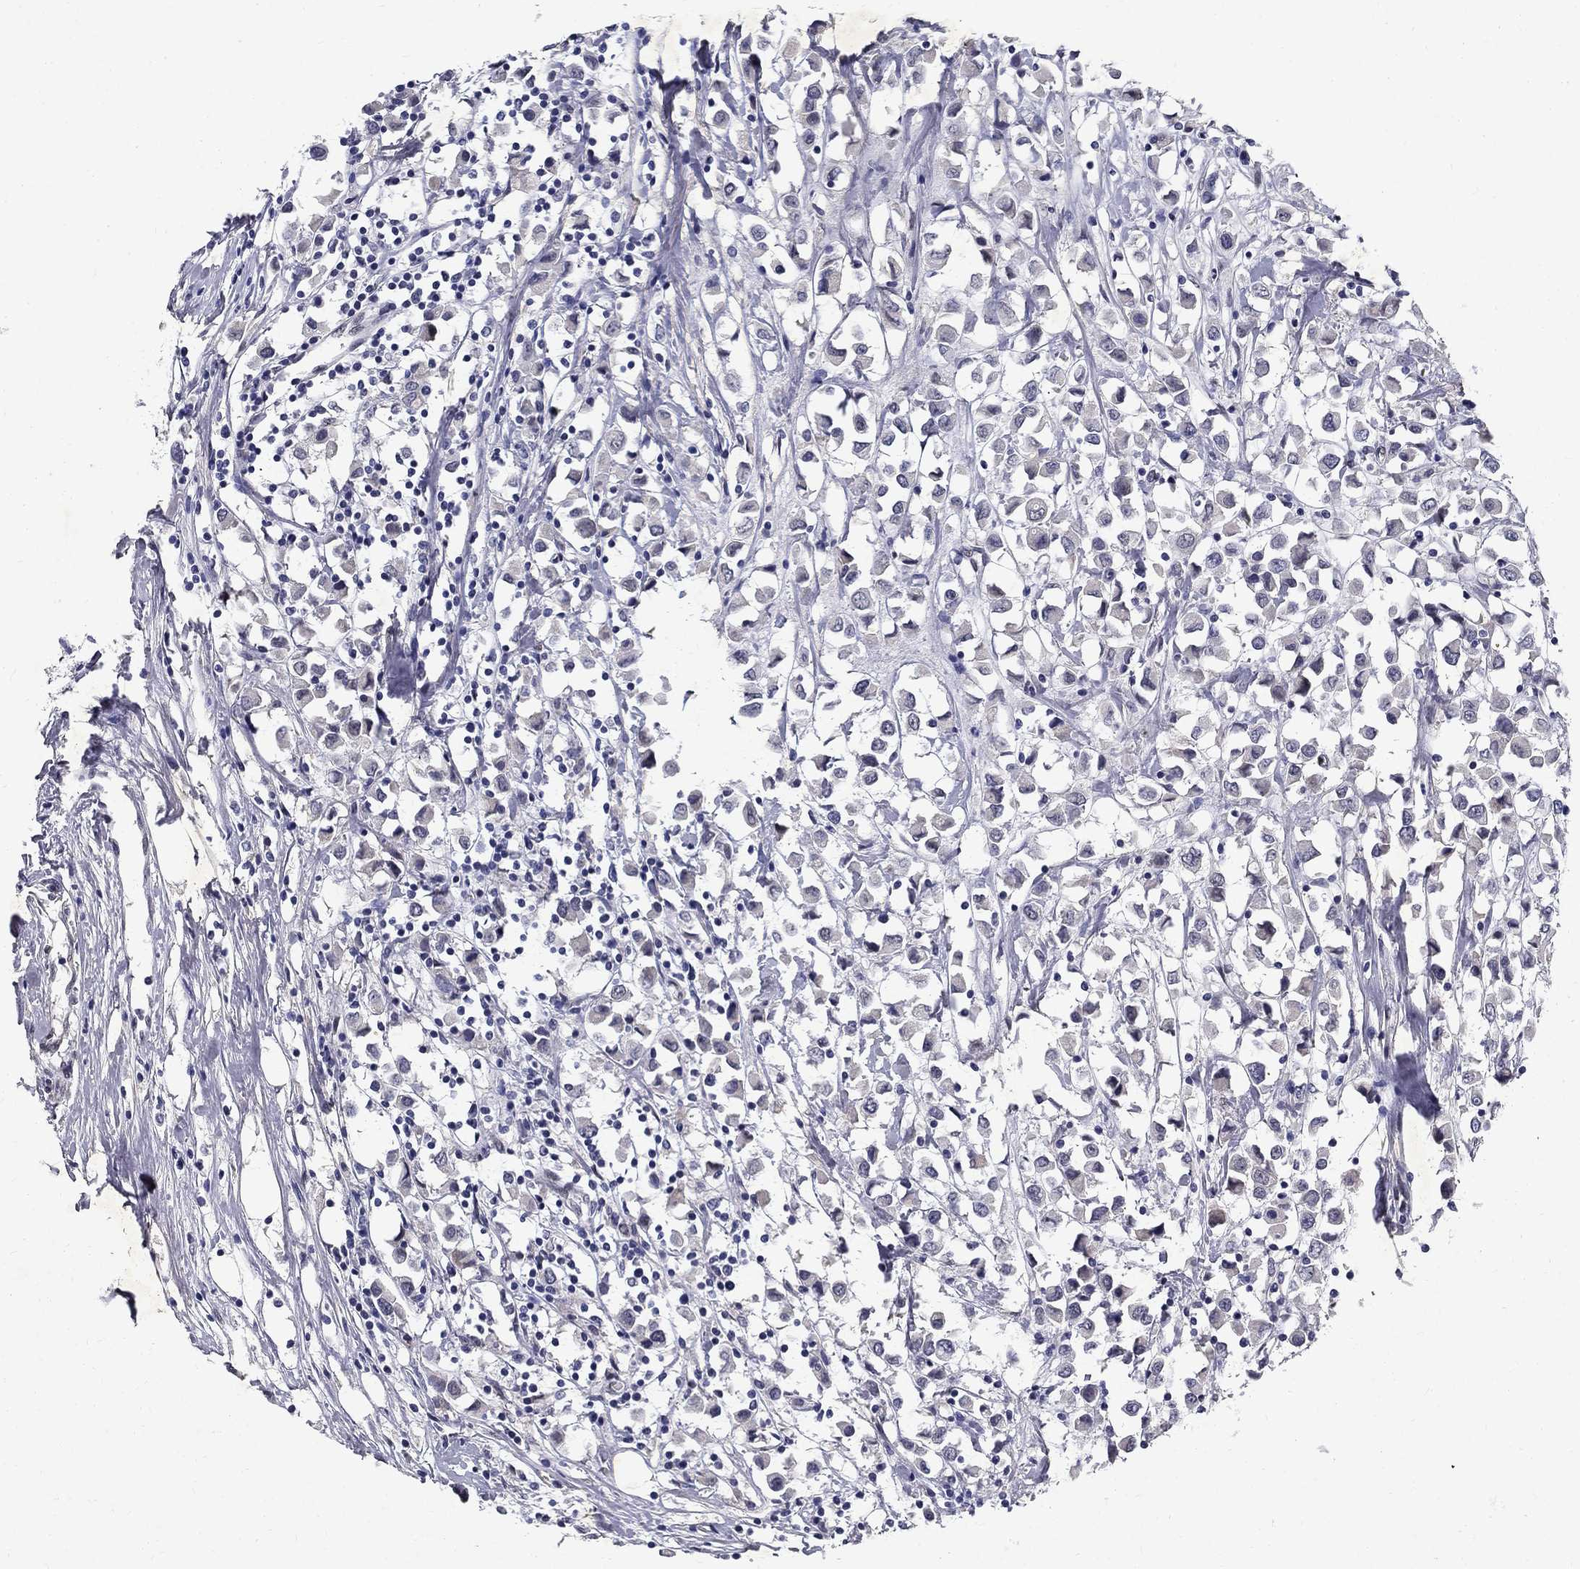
{"staining": {"intensity": "negative", "quantity": "none", "location": "none"}, "tissue": "breast cancer", "cell_type": "Tumor cells", "image_type": "cancer", "snomed": [{"axis": "morphology", "description": "Duct carcinoma"}, {"axis": "topography", "description": "Breast"}], "caption": "This is an immunohistochemistry (IHC) image of breast cancer (infiltrating ductal carcinoma). There is no staining in tumor cells.", "gene": "RBFOX1", "patient": {"sex": "female", "age": 61}}